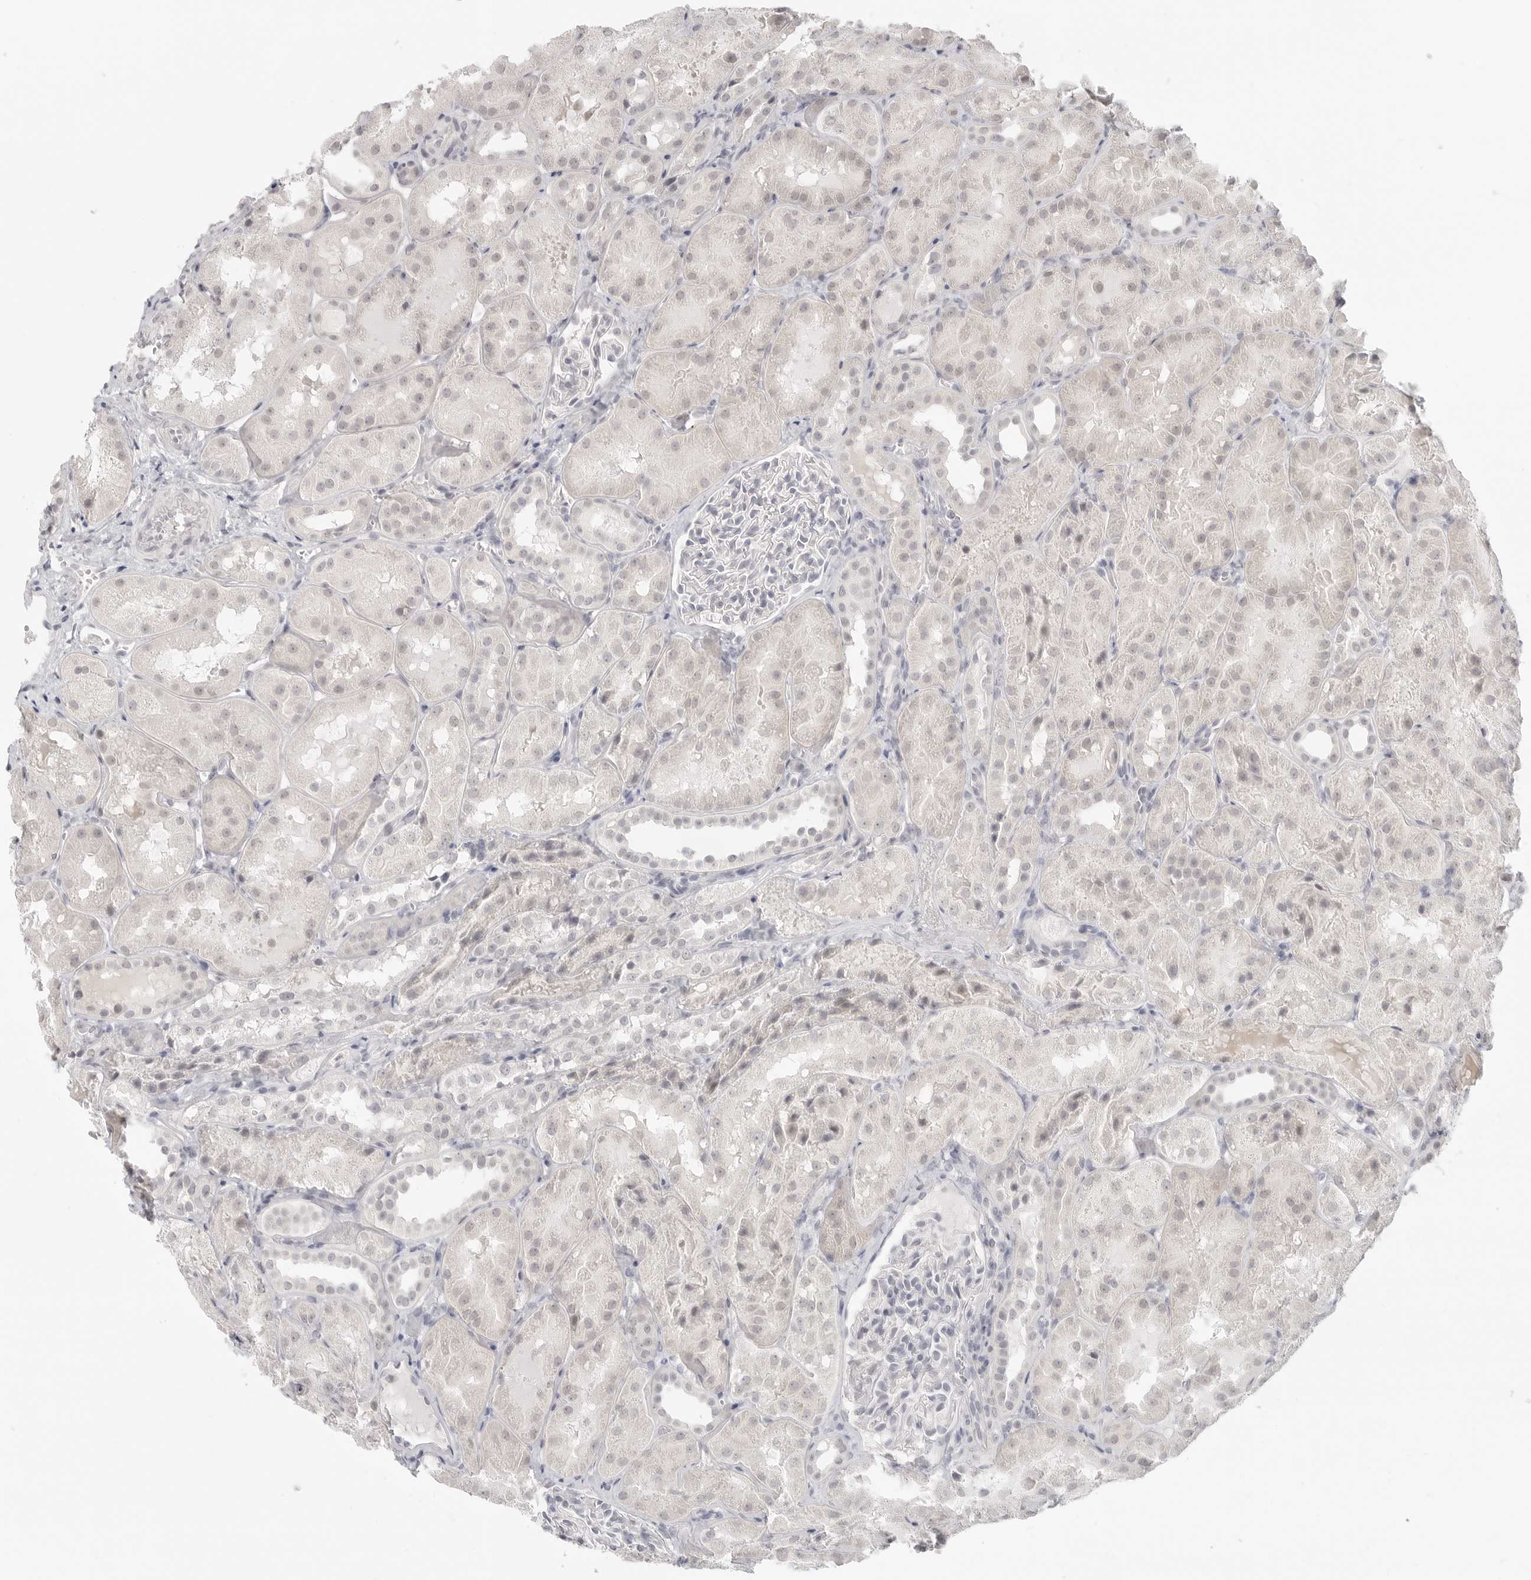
{"staining": {"intensity": "negative", "quantity": "none", "location": "none"}, "tissue": "kidney", "cell_type": "Cells in glomeruli", "image_type": "normal", "snomed": [{"axis": "morphology", "description": "Normal tissue, NOS"}, {"axis": "topography", "description": "Kidney"}], "caption": "IHC image of unremarkable kidney: kidney stained with DAB (3,3'-diaminobenzidine) demonstrates no significant protein expression in cells in glomeruli. (DAB immunohistochemistry visualized using brightfield microscopy, high magnification).", "gene": "KLK11", "patient": {"sex": "male", "age": 16}}